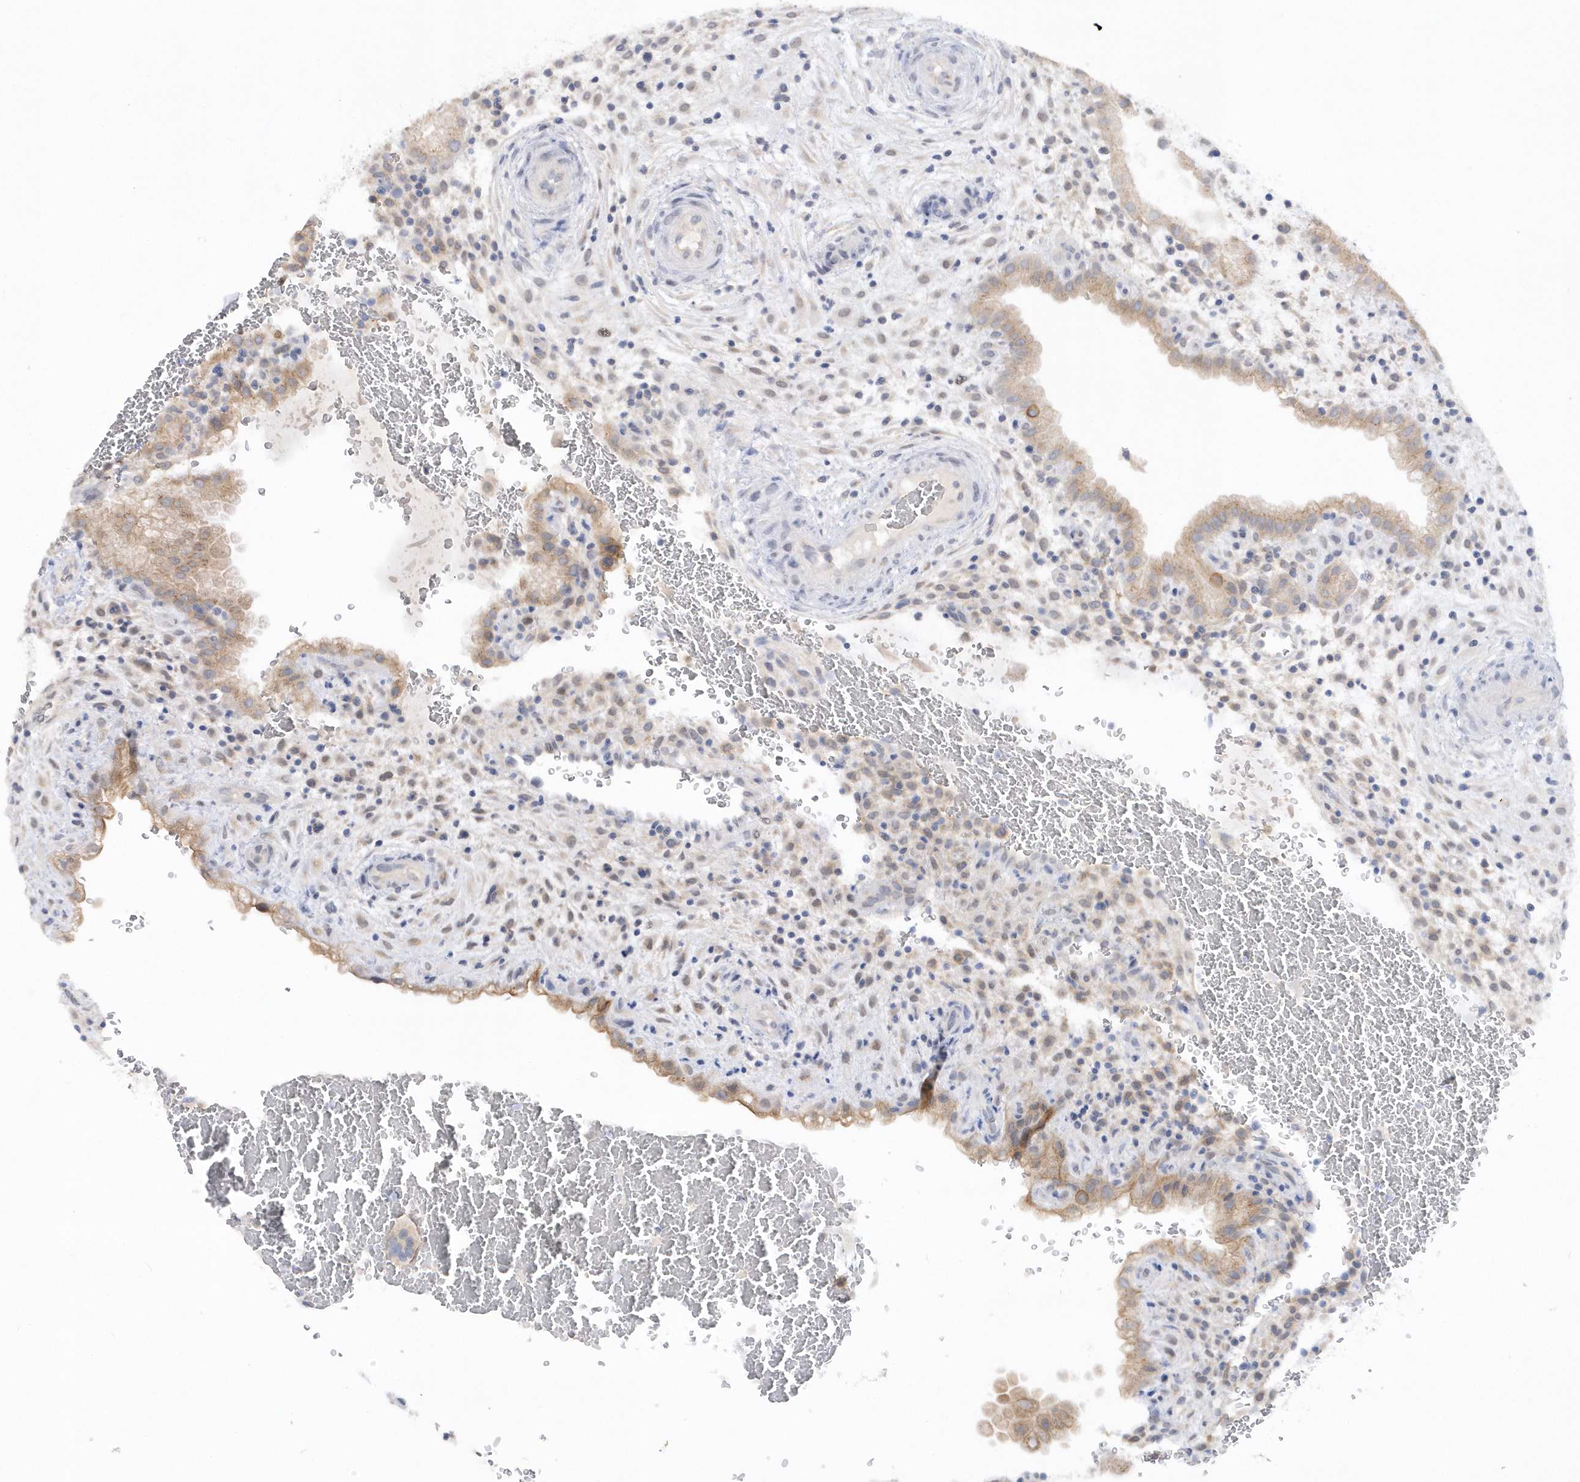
{"staining": {"intensity": "moderate", "quantity": "25%-75%", "location": "cytoplasmic/membranous"}, "tissue": "placenta", "cell_type": "Trophoblastic cells", "image_type": "normal", "snomed": [{"axis": "morphology", "description": "Normal tissue, NOS"}, {"axis": "topography", "description": "Placenta"}], "caption": "A high-resolution micrograph shows IHC staining of unremarkable placenta, which exhibits moderate cytoplasmic/membranous staining in about 25%-75% of trophoblastic cells. Using DAB (brown) and hematoxylin (blue) stains, captured at high magnification using brightfield microscopy.", "gene": "RPEL1", "patient": {"sex": "female", "age": 35}}